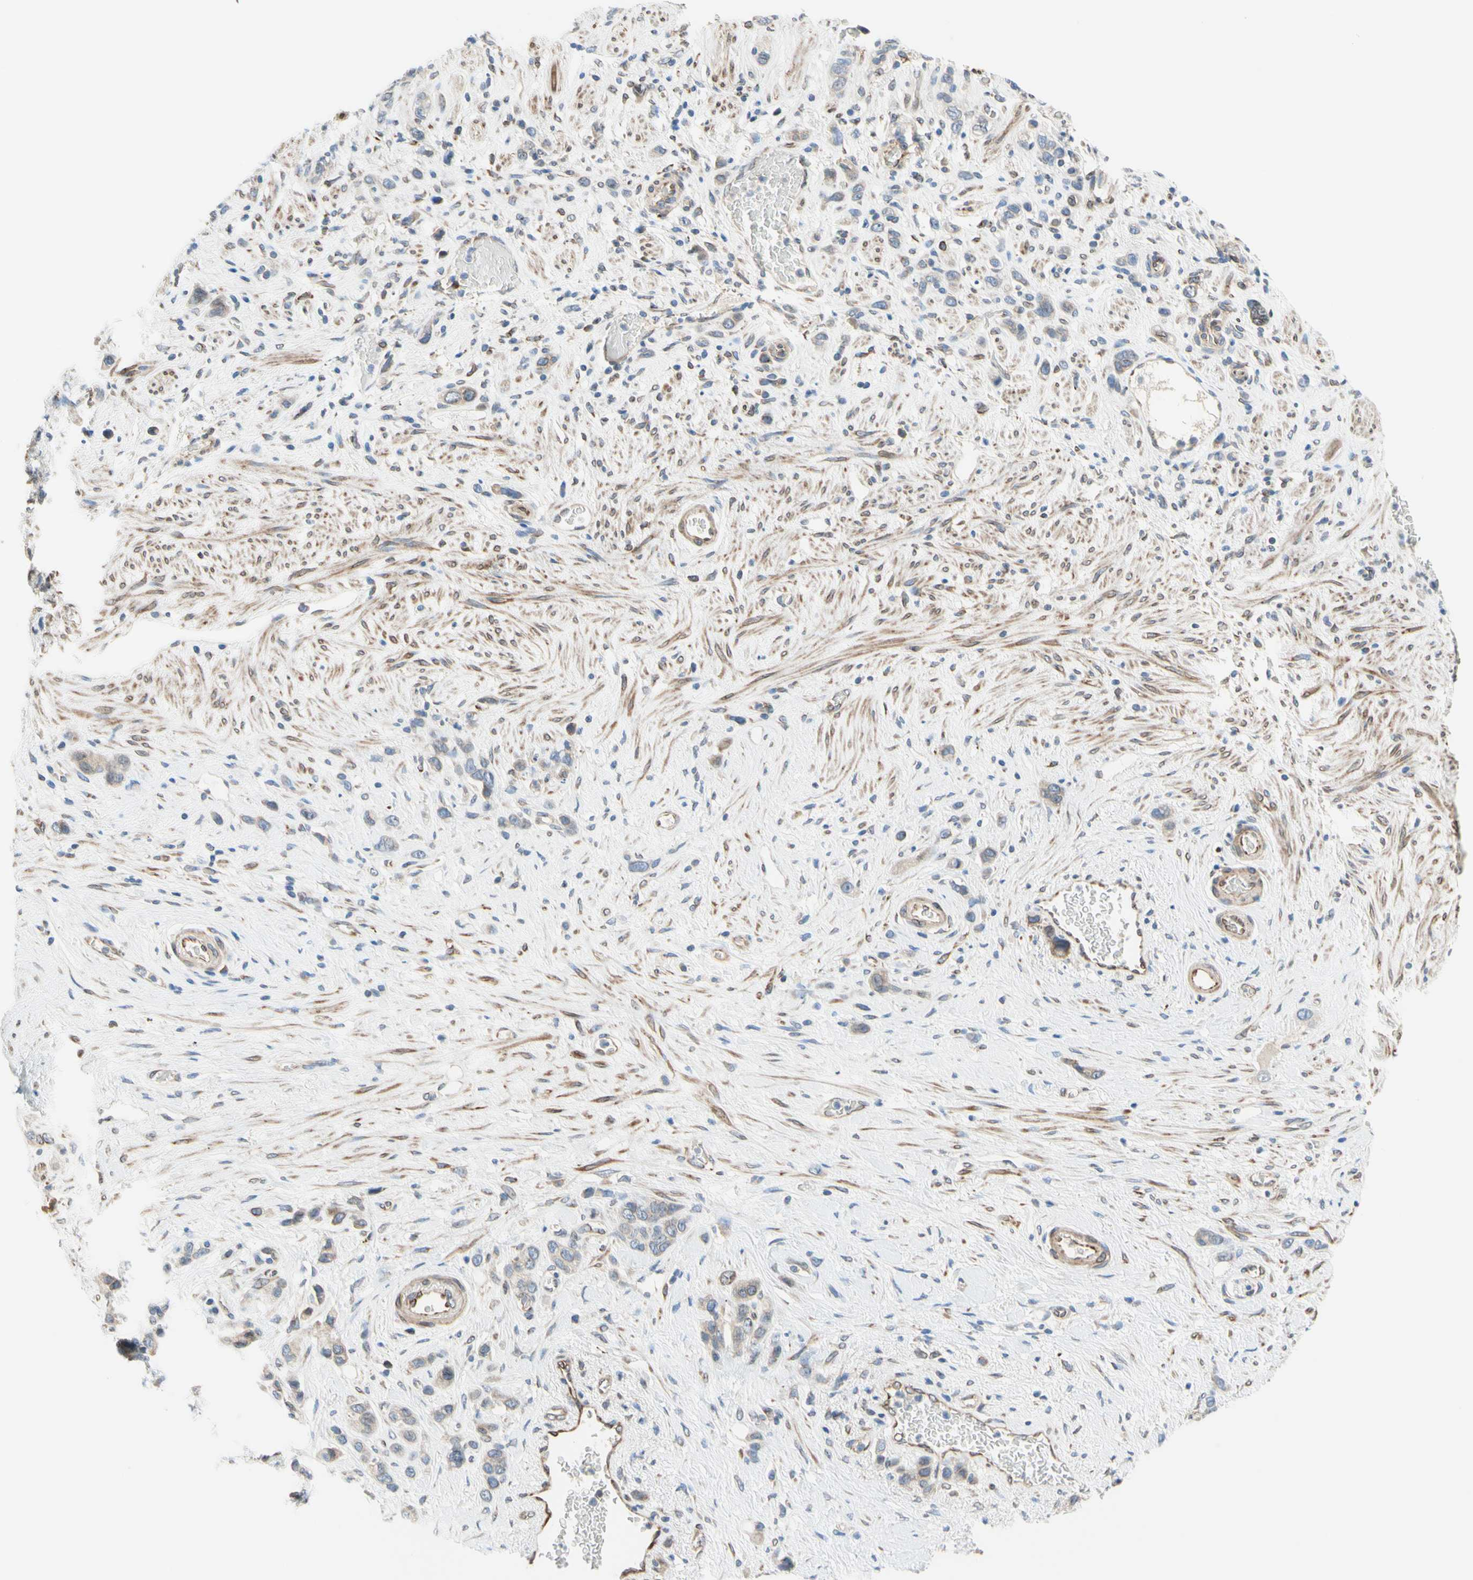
{"staining": {"intensity": "weak", "quantity": "25%-75%", "location": "cytoplasmic/membranous"}, "tissue": "stomach cancer", "cell_type": "Tumor cells", "image_type": "cancer", "snomed": [{"axis": "morphology", "description": "Adenocarcinoma, NOS"}, {"axis": "morphology", "description": "Adenocarcinoma, High grade"}, {"axis": "topography", "description": "Stomach, upper"}, {"axis": "topography", "description": "Stomach, lower"}], "caption": "Stomach cancer stained for a protein exhibits weak cytoplasmic/membranous positivity in tumor cells. Using DAB (brown) and hematoxylin (blue) stains, captured at high magnification using brightfield microscopy.", "gene": "TRAF2", "patient": {"sex": "female", "age": 65}}